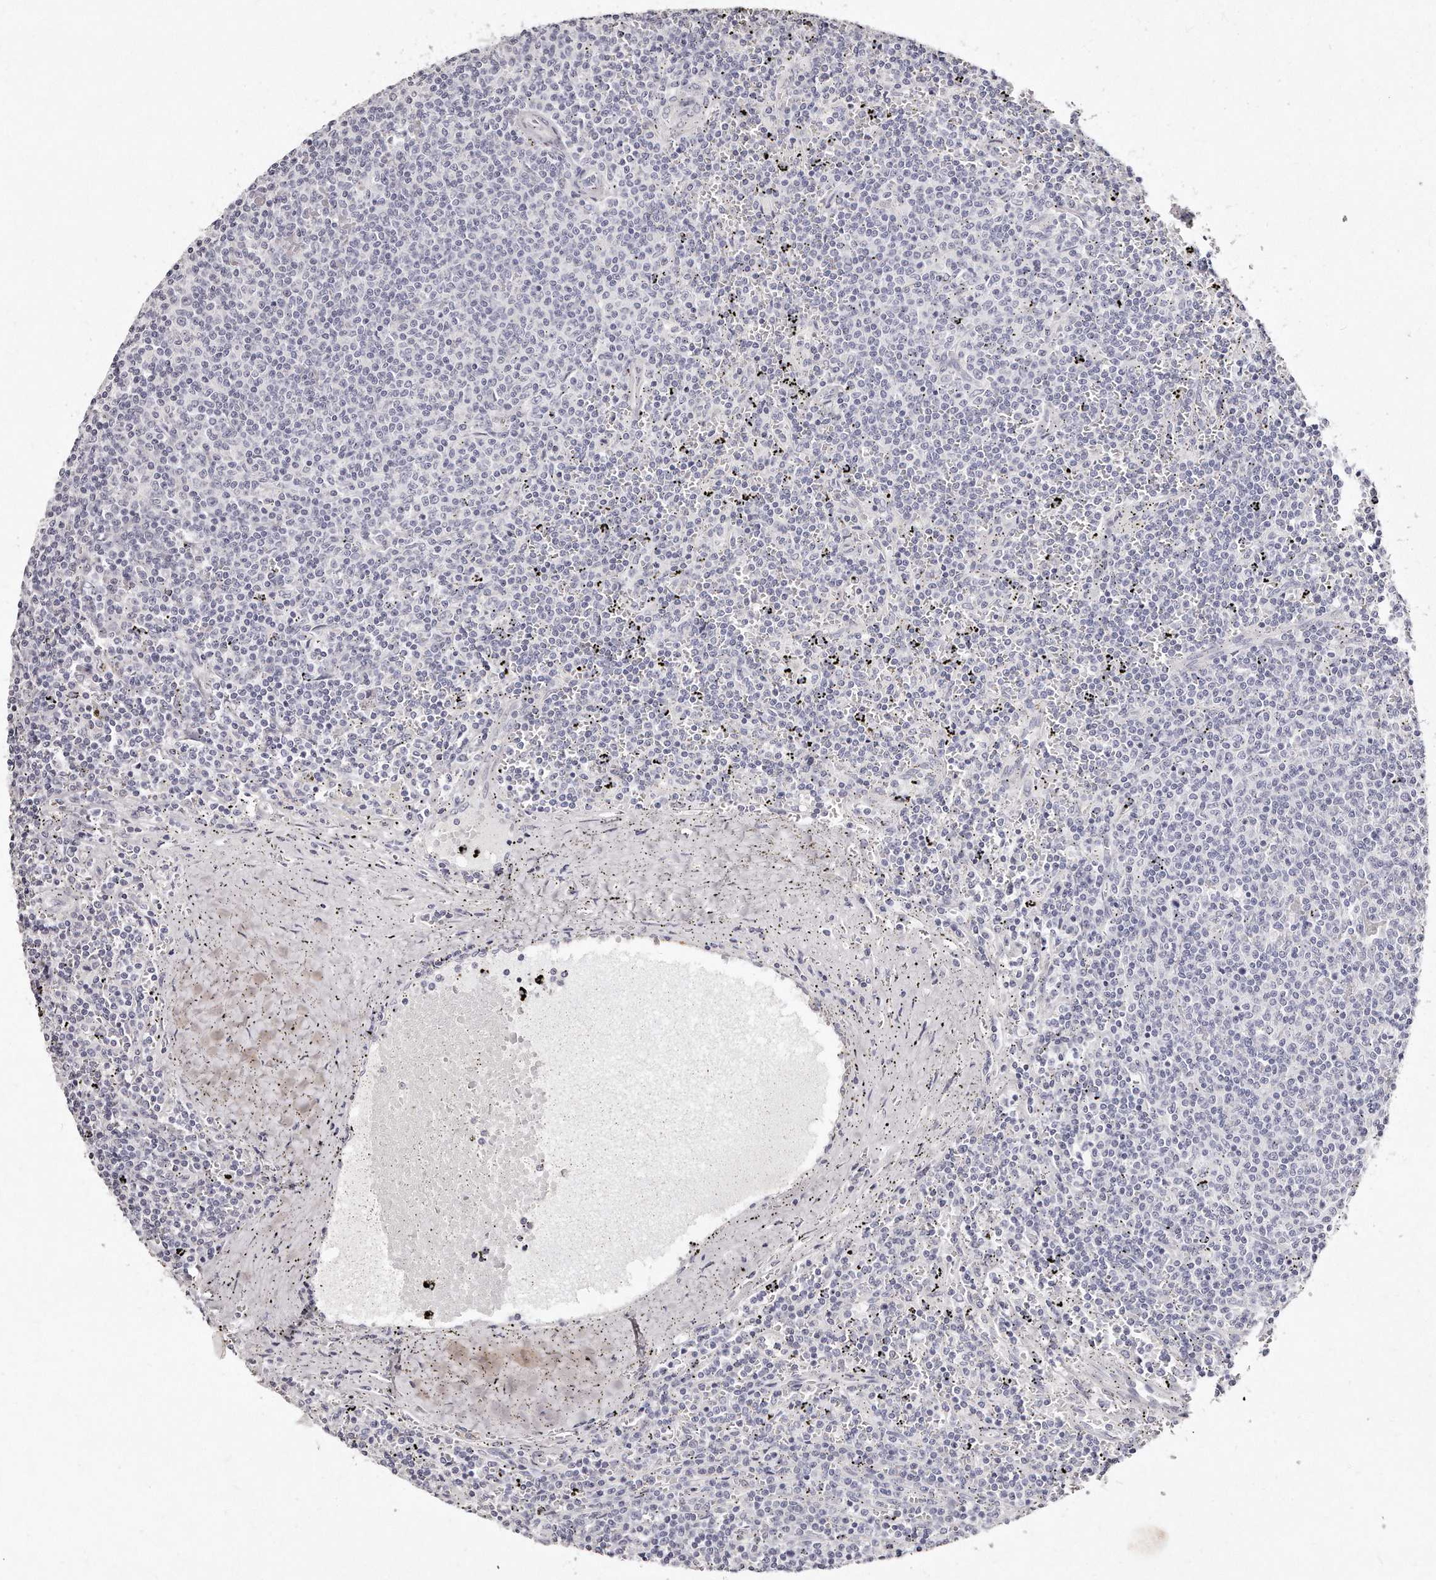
{"staining": {"intensity": "negative", "quantity": "none", "location": "none"}, "tissue": "lymphoma", "cell_type": "Tumor cells", "image_type": "cancer", "snomed": [{"axis": "morphology", "description": "Malignant lymphoma, non-Hodgkin's type, Low grade"}, {"axis": "topography", "description": "Spleen"}], "caption": "A high-resolution histopathology image shows IHC staining of low-grade malignant lymphoma, non-Hodgkin's type, which exhibits no significant staining in tumor cells.", "gene": "GDA", "patient": {"sex": "female", "age": 50}}